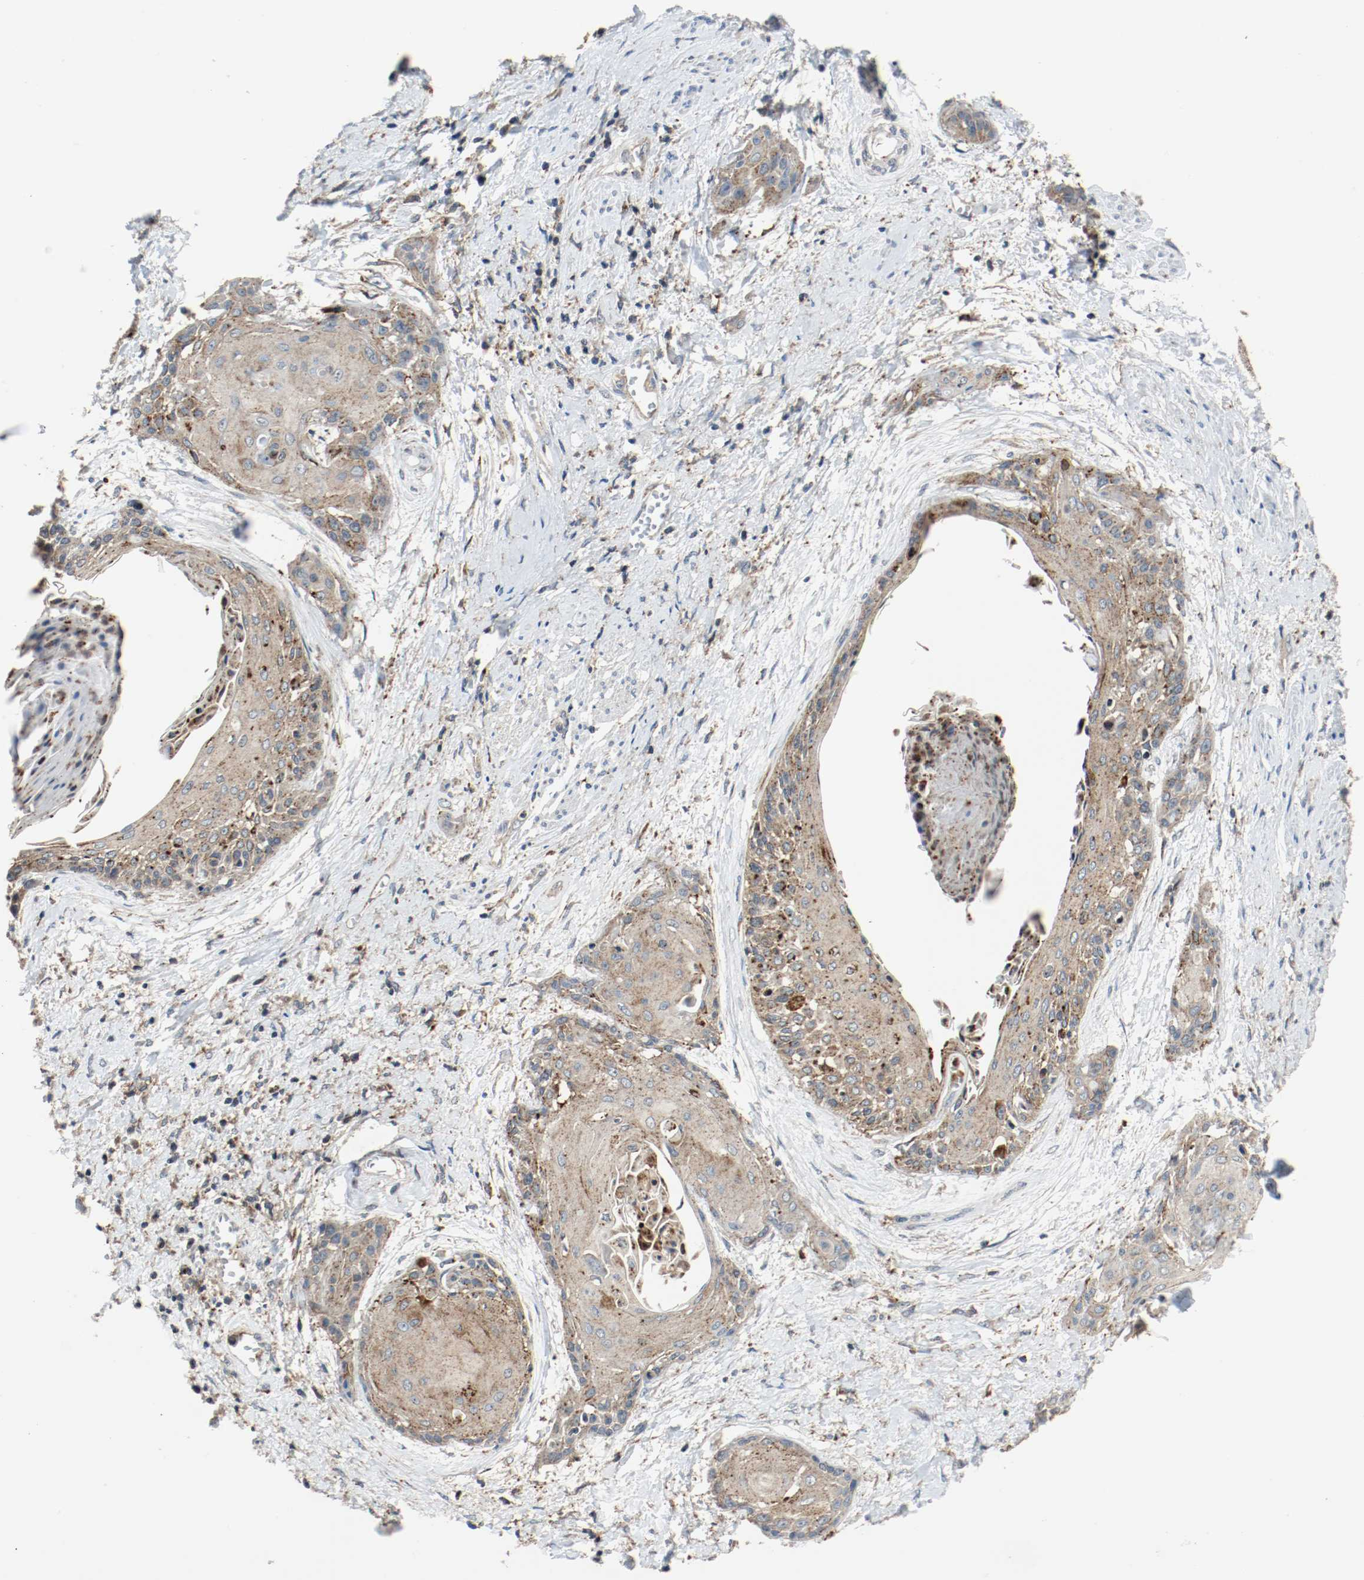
{"staining": {"intensity": "moderate", "quantity": ">75%", "location": "cytoplasmic/membranous"}, "tissue": "cervical cancer", "cell_type": "Tumor cells", "image_type": "cancer", "snomed": [{"axis": "morphology", "description": "Squamous cell carcinoma, NOS"}, {"axis": "topography", "description": "Cervix"}], "caption": "Squamous cell carcinoma (cervical) tissue demonstrates moderate cytoplasmic/membranous expression in approximately >75% of tumor cells, visualized by immunohistochemistry.", "gene": "LAMP2", "patient": {"sex": "female", "age": 57}}